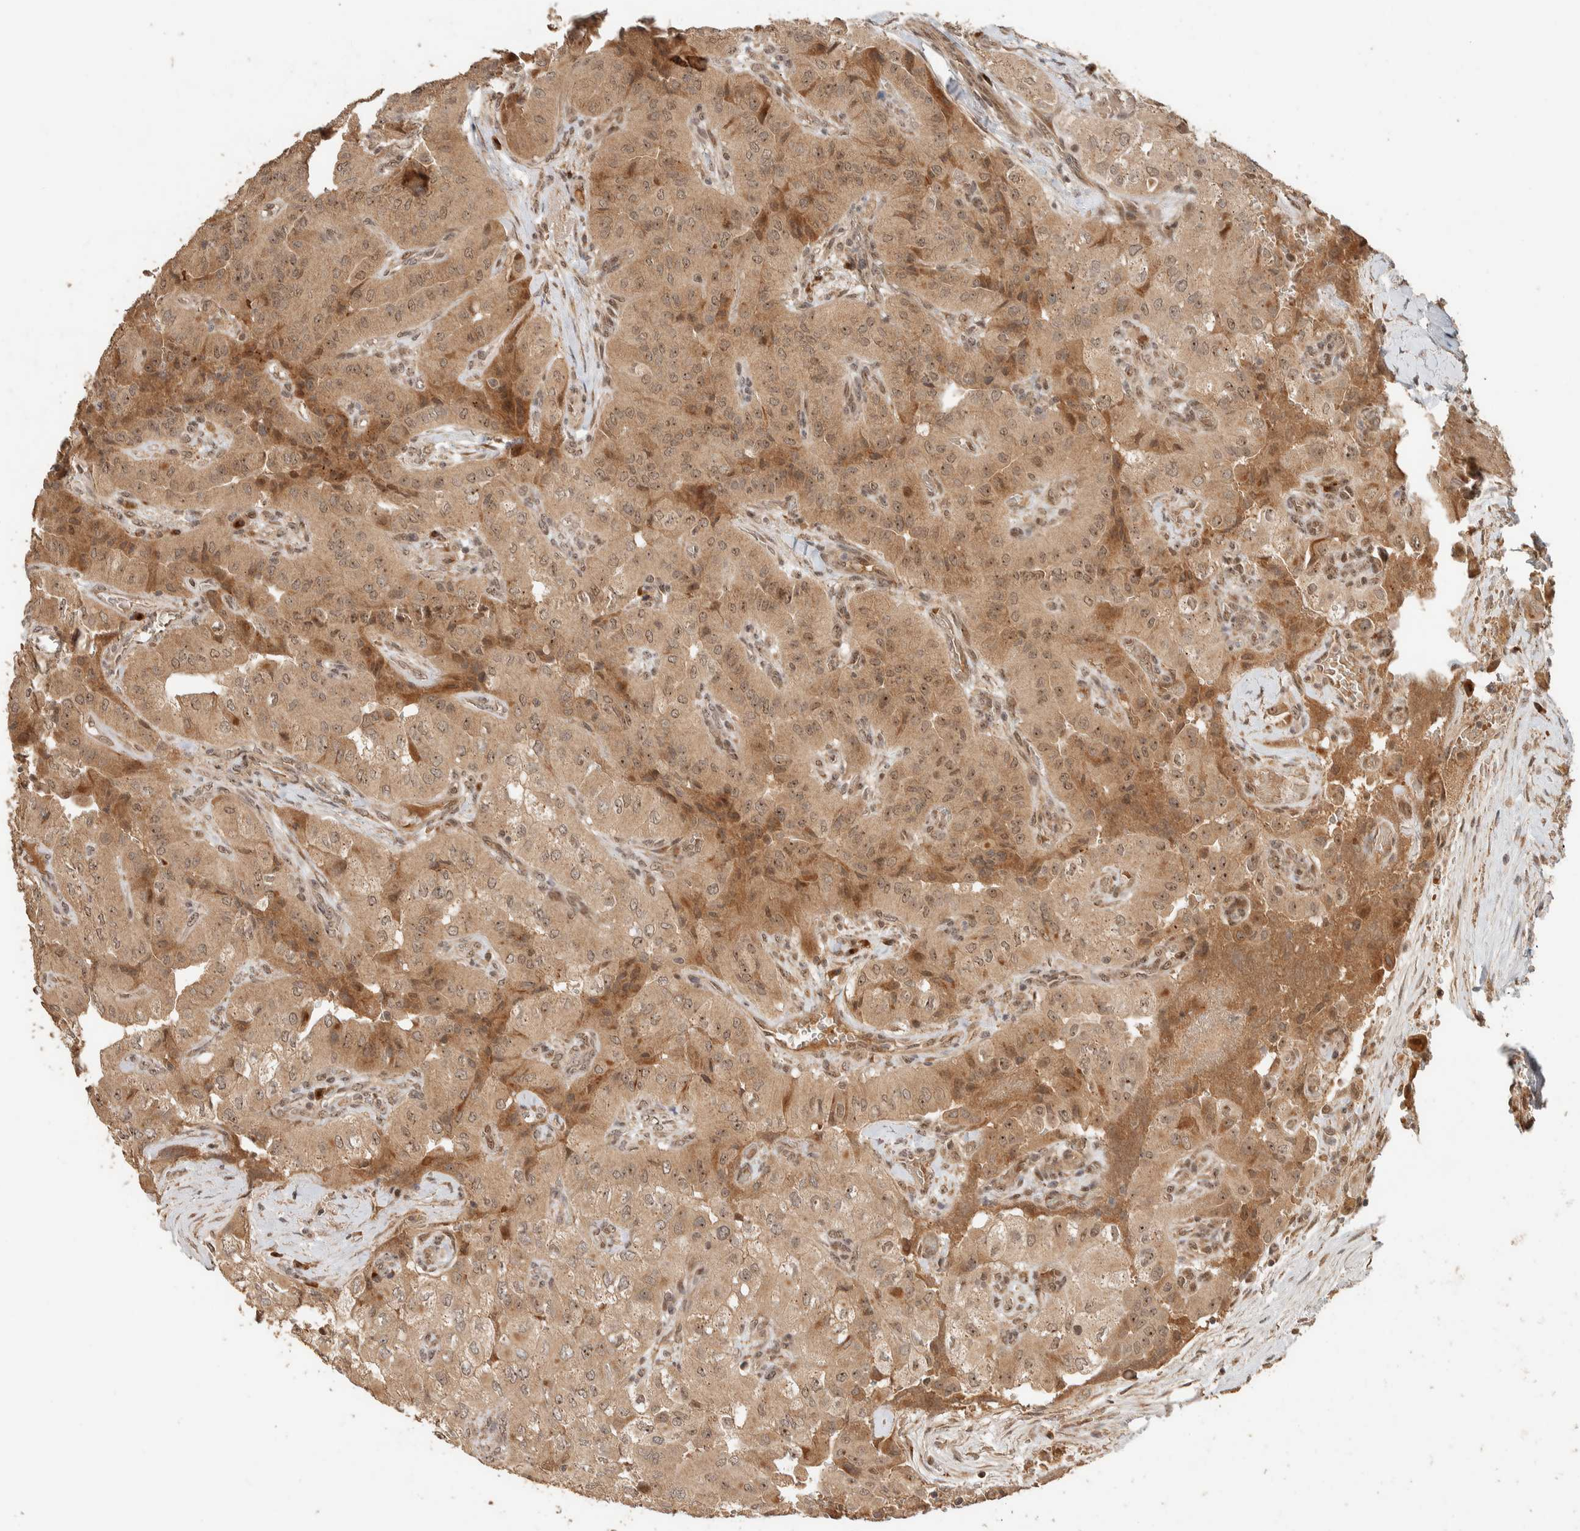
{"staining": {"intensity": "moderate", "quantity": ">75%", "location": "cytoplasmic/membranous"}, "tissue": "thyroid cancer", "cell_type": "Tumor cells", "image_type": "cancer", "snomed": [{"axis": "morphology", "description": "Papillary adenocarcinoma, NOS"}, {"axis": "topography", "description": "Thyroid gland"}], "caption": "About >75% of tumor cells in thyroid cancer exhibit moderate cytoplasmic/membranous protein expression as visualized by brown immunohistochemical staining.", "gene": "ZBTB2", "patient": {"sex": "female", "age": 59}}